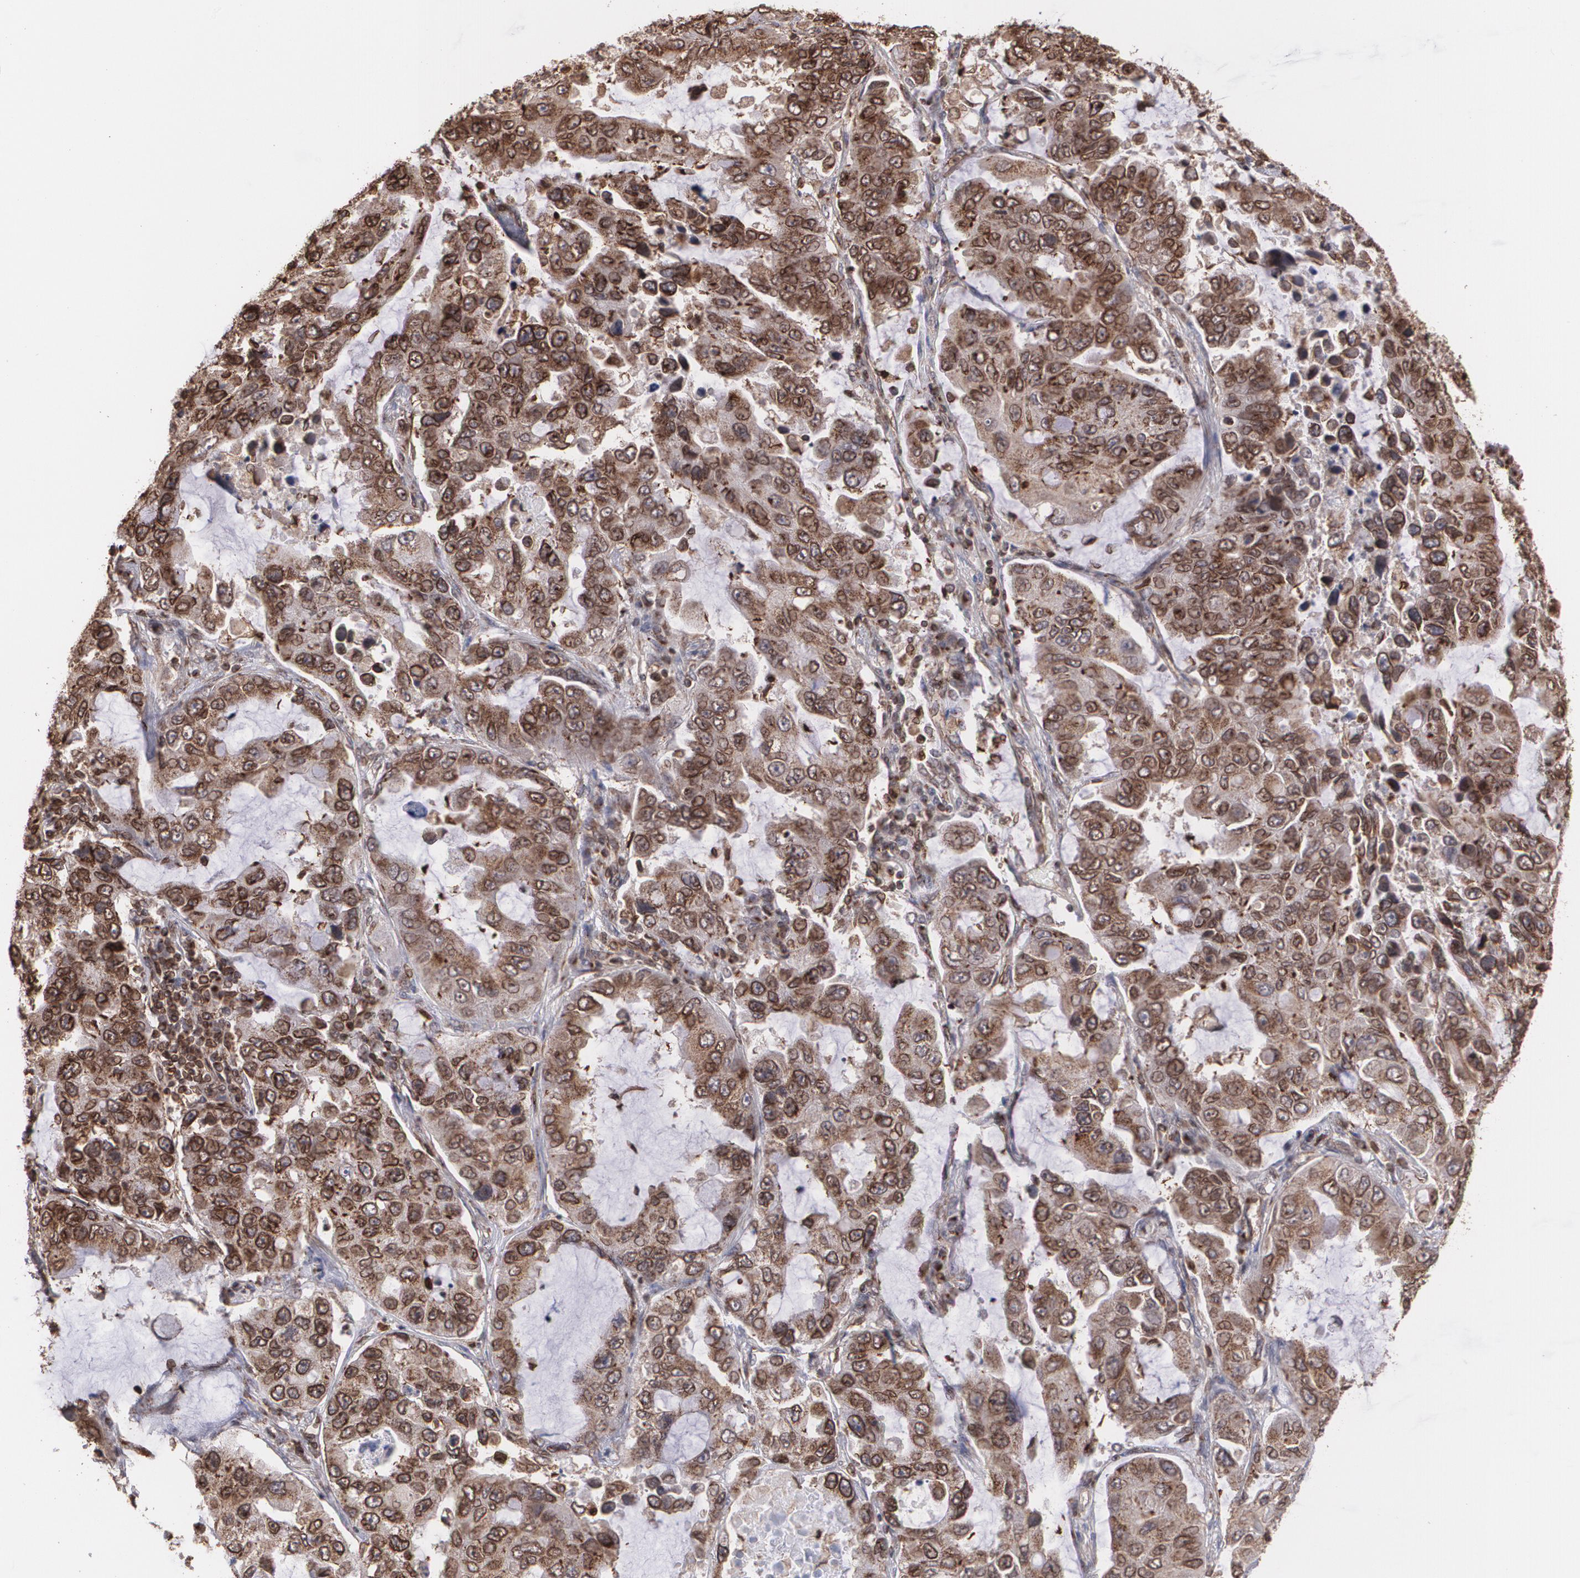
{"staining": {"intensity": "moderate", "quantity": ">75%", "location": "cytoplasmic/membranous"}, "tissue": "lung cancer", "cell_type": "Tumor cells", "image_type": "cancer", "snomed": [{"axis": "morphology", "description": "Adenocarcinoma, NOS"}, {"axis": "topography", "description": "Lung"}], "caption": "Lung adenocarcinoma tissue exhibits moderate cytoplasmic/membranous positivity in about >75% of tumor cells", "gene": "TRIP11", "patient": {"sex": "male", "age": 64}}